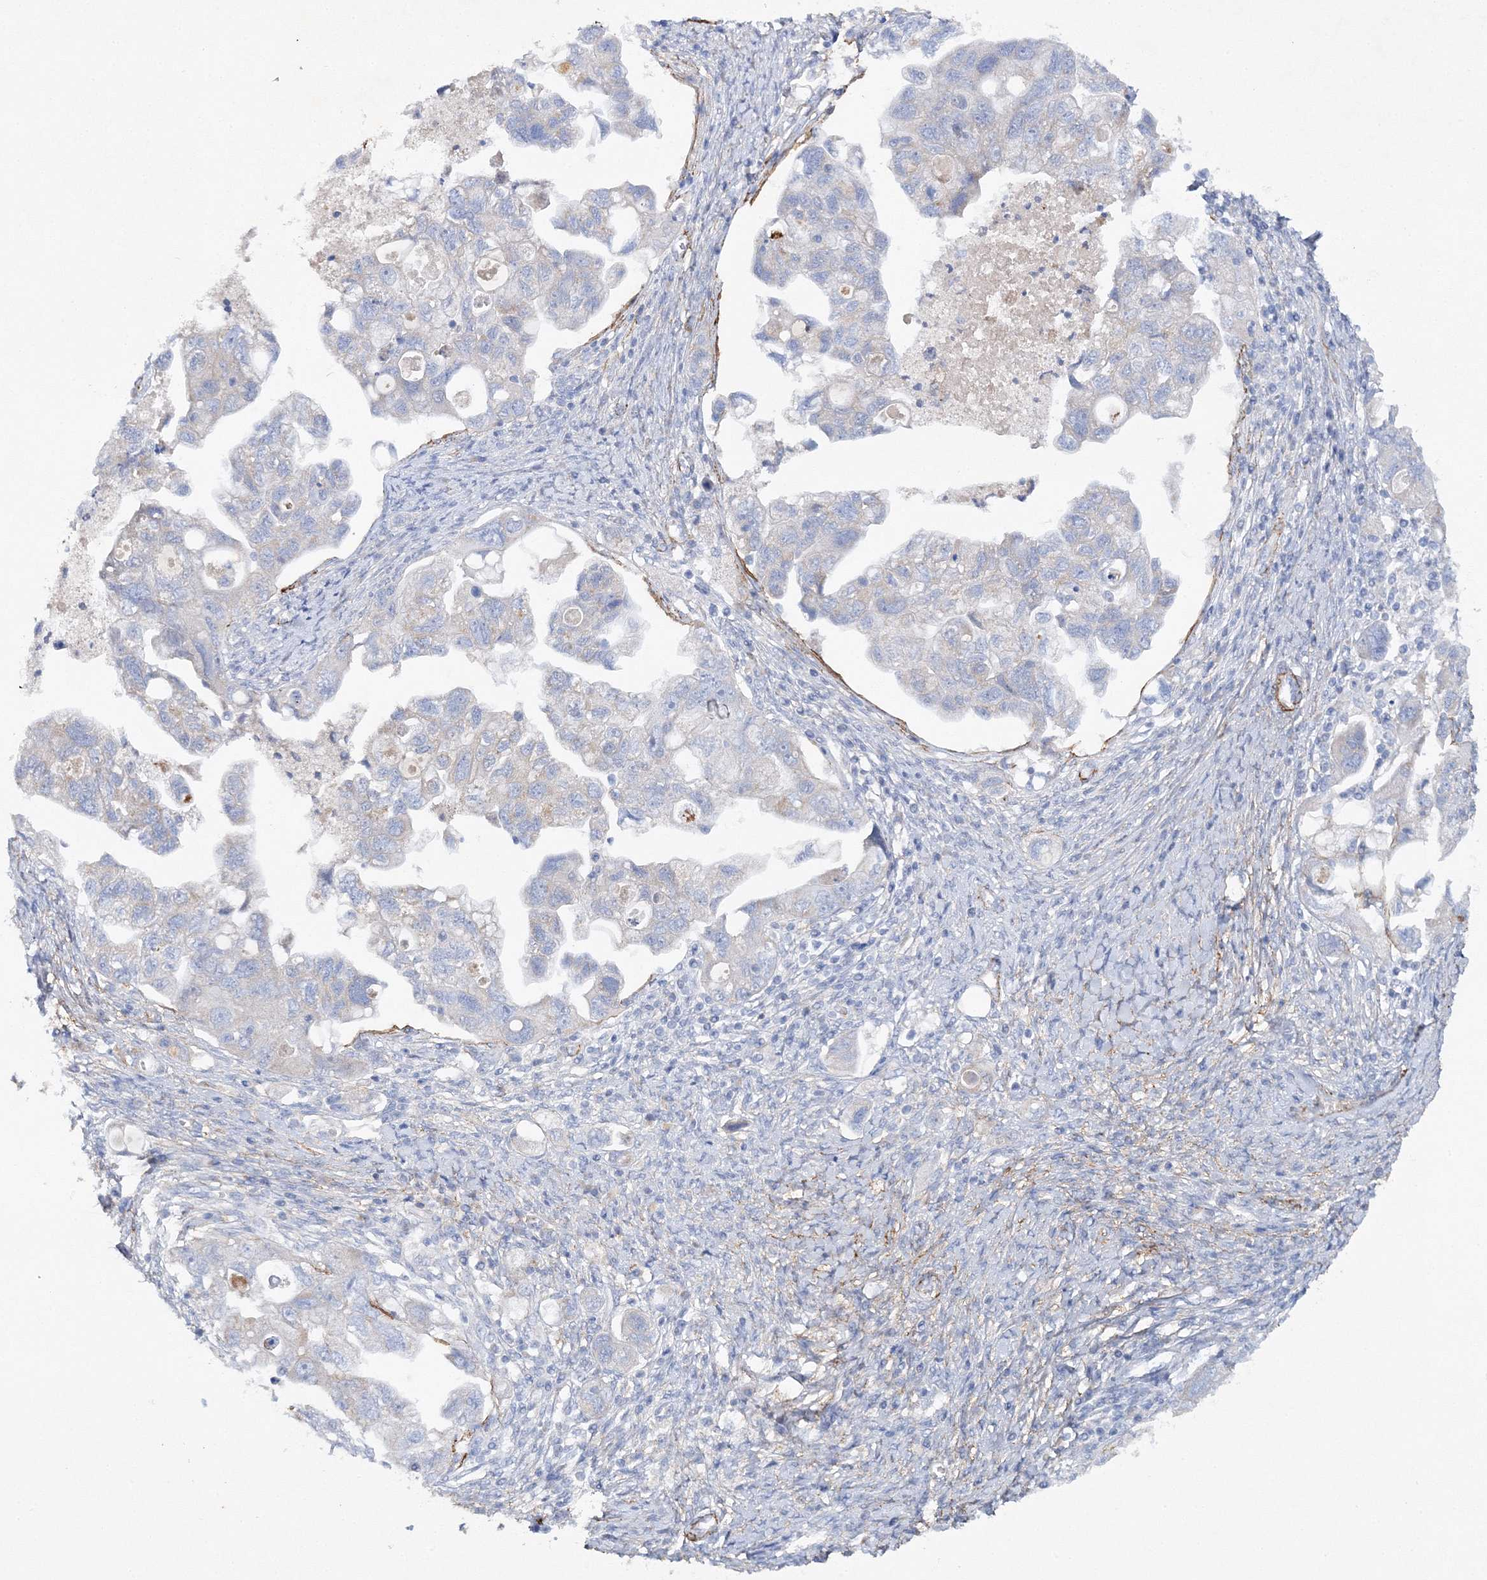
{"staining": {"intensity": "negative", "quantity": "none", "location": "none"}, "tissue": "ovarian cancer", "cell_type": "Tumor cells", "image_type": "cancer", "snomed": [{"axis": "morphology", "description": "Carcinoma, NOS"}, {"axis": "morphology", "description": "Cystadenocarcinoma, serous, NOS"}, {"axis": "topography", "description": "Ovary"}], "caption": "The micrograph demonstrates no significant expression in tumor cells of carcinoma (ovarian). Brightfield microscopy of immunohistochemistry (IHC) stained with DAB (3,3'-diaminobenzidine) (brown) and hematoxylin (blue), captured at high magnification.", "gene": "RTN2", "patient": {"sex": "female", "age": 69}}